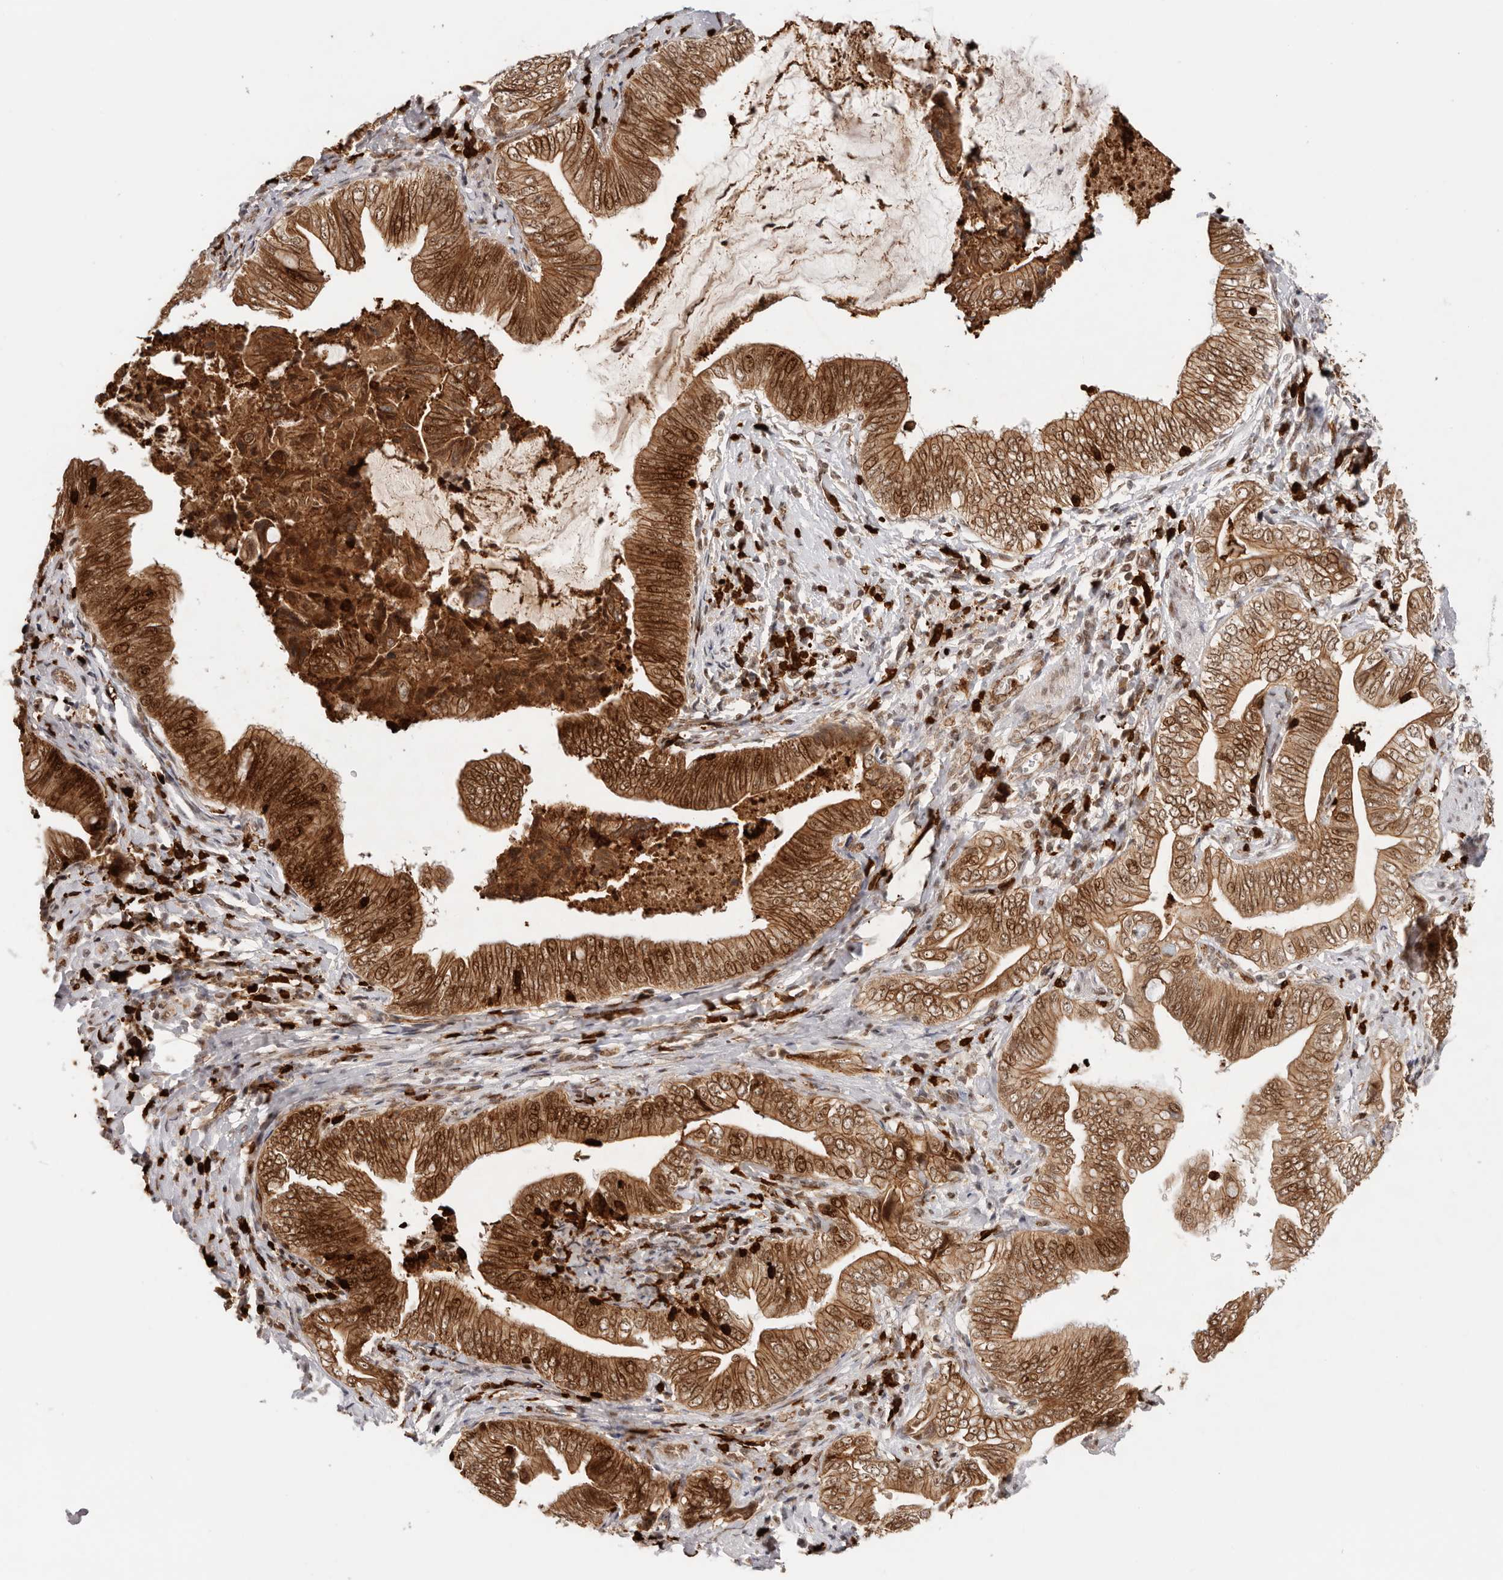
{"staining": {"intensity": "strong", "quantity": ">75%", "location": "cytoplasmic/membranous,nuclear"}, "tissue": "pancreatic cancer", "cell_type": "Tumor cells", "image_type": "cancer", "snomed": [{"axis": "morphology", "description": "Adenocarcinoma, NOS"}, {"axis": "topography", "description": "Pancreas"}], "caption": "Immunohistochemical staining of adenocarcinoma (pancreatic) demonstrates high levels of strong cytoplasmic/membranous and nuclear protein positivity in about >75% of tumor cells. (Stains: DAB in brown, nuclei in blue, Microscopy: brightfield microscopy at high magnification).", "gene": "AFDN", "patient": {"sex": "male", "age": 75}}